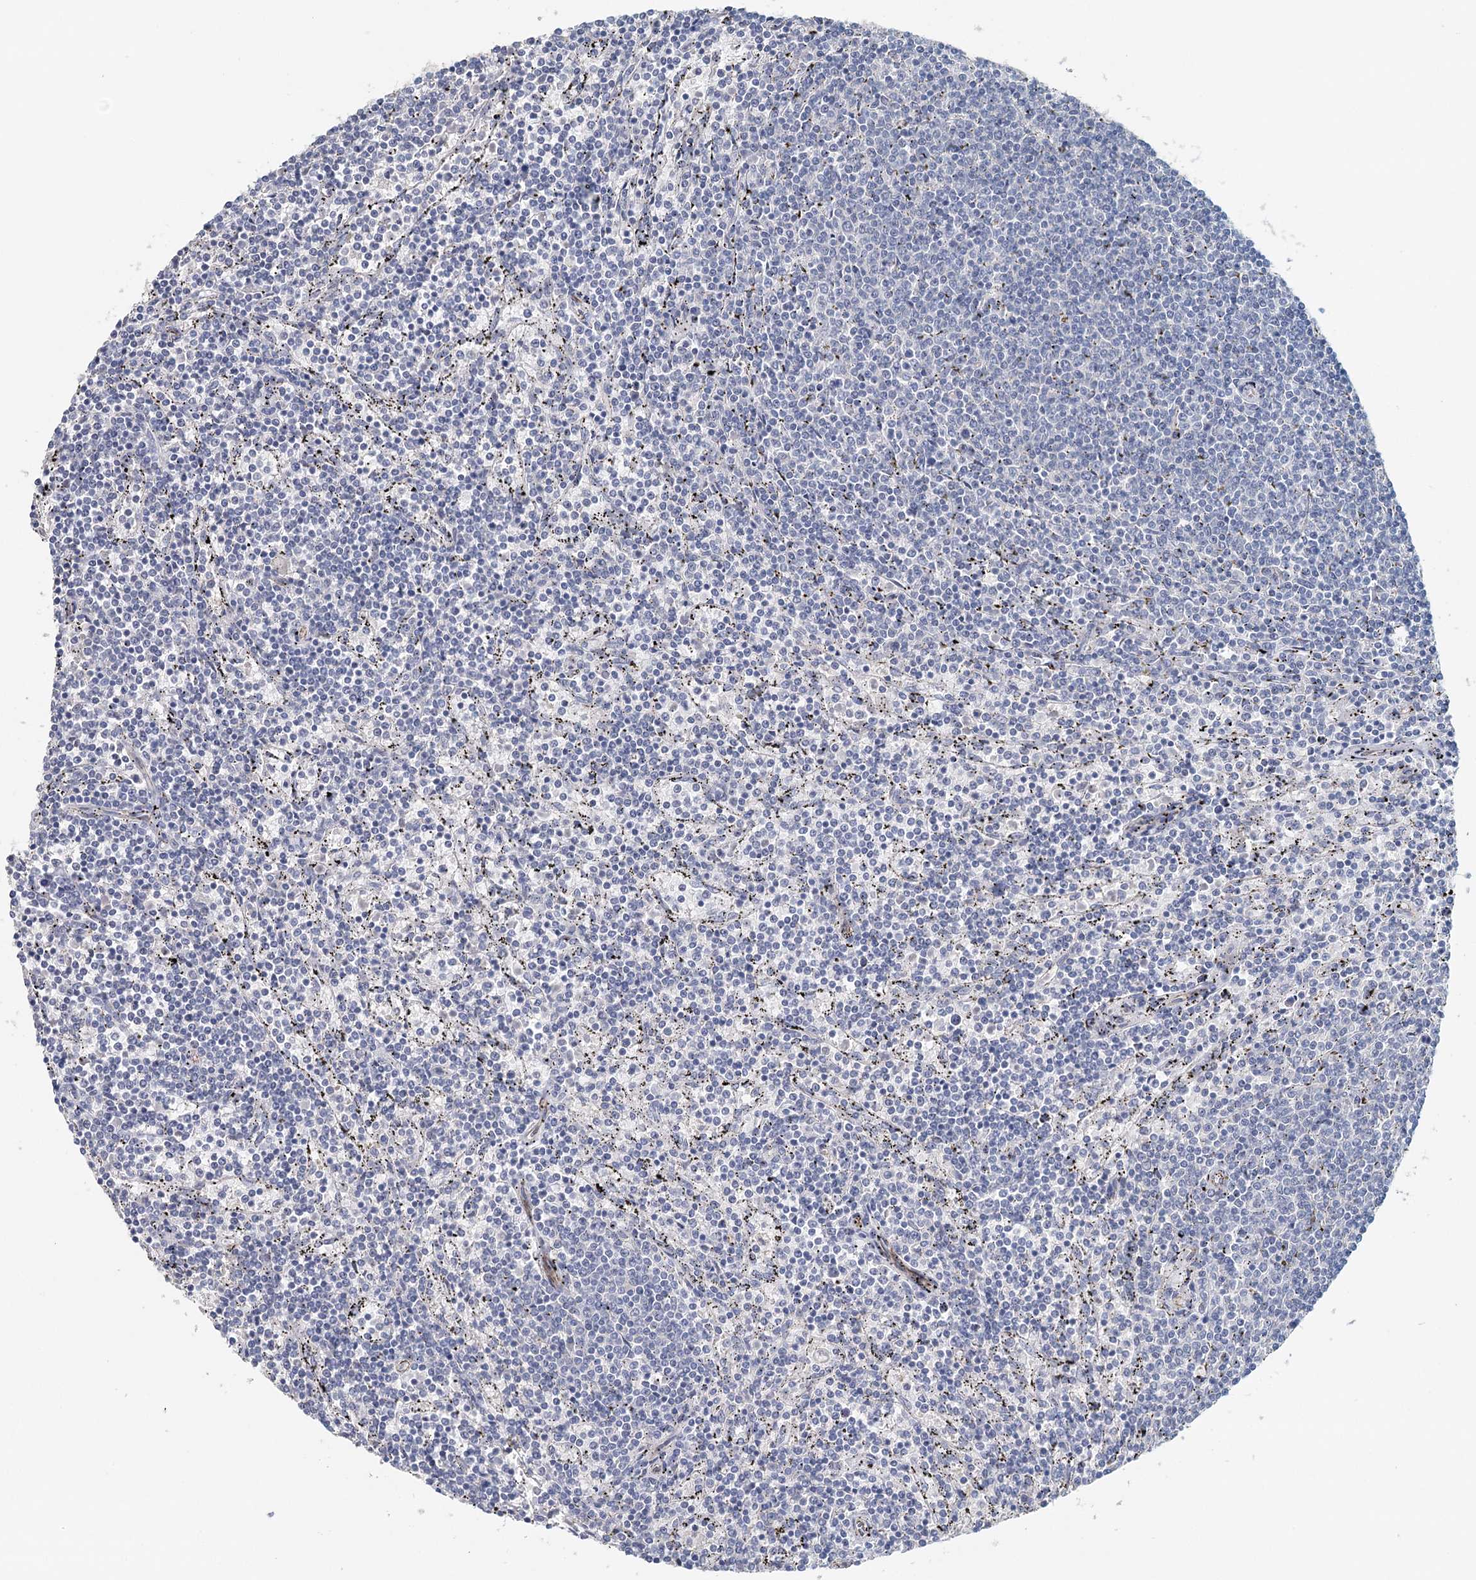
{"staining": {"intensity": "negative", "quantity": "none", "location": "none"}, "tissue": "lymphoma", "cell_type": "Tumor cells", "image_type": "cancer", "snomed": [{"axis": "morphology", "description": "Malignant lymphoma, non-Hodgkin's type, Low grade"}, {"axis": "topography", "description": "Spleen"}], "caption": "Tumor cells show no significant protein positivity in malignant lymphoma, non-Hodgkin's type (low-grade). Brightfield microscopy of IHC stained with DAB (3,3'-diaminobenzidine) (brown) and hematoxylin (blue), captured at high magnification.", "gene": "SYNPO", "patient": {"sex": "female", "age": 50}}